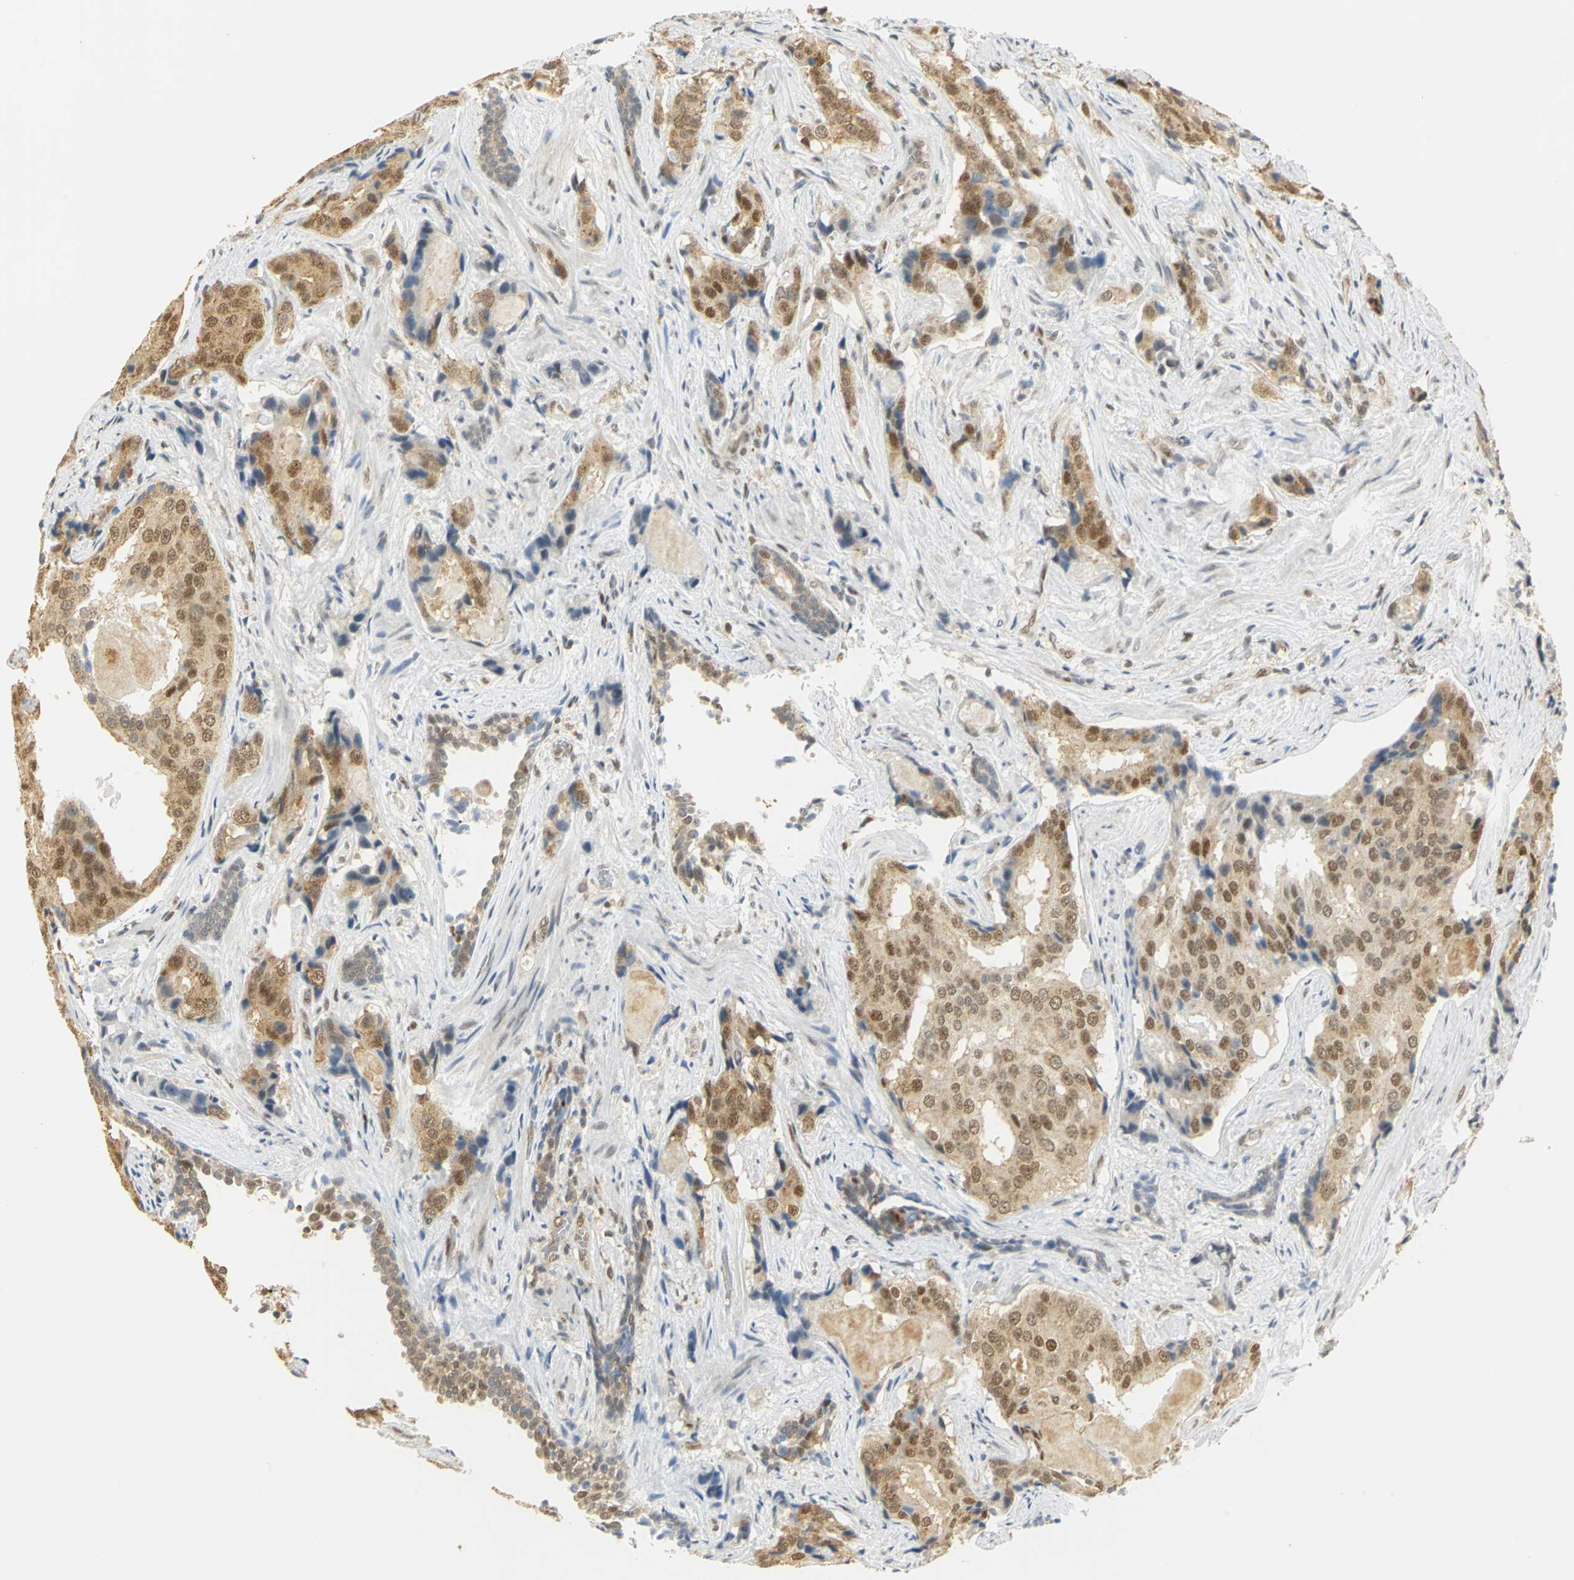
{"staining": {"intensity": "moderate", "quantity": "25%-75%", "location": "cytoplasmic/membranous,nuclear"}, "tissue": "prostate cancer", "cell_type": "Tumor cells", "image_type": "cancer", "snomed": [{"axis": "morphology", "description": "Adenocarcinoma, High grade"}, {"axis": "topography", "description": "Prostate"}], "caption": "A photomicrograph of human prostate cancer stained for a protein reveals moderate cytoplasmic/membranous and nuclear brown staining in tumor cells.", "gene": "DDX5", "patient": {"sex": "male", "age": 58}}